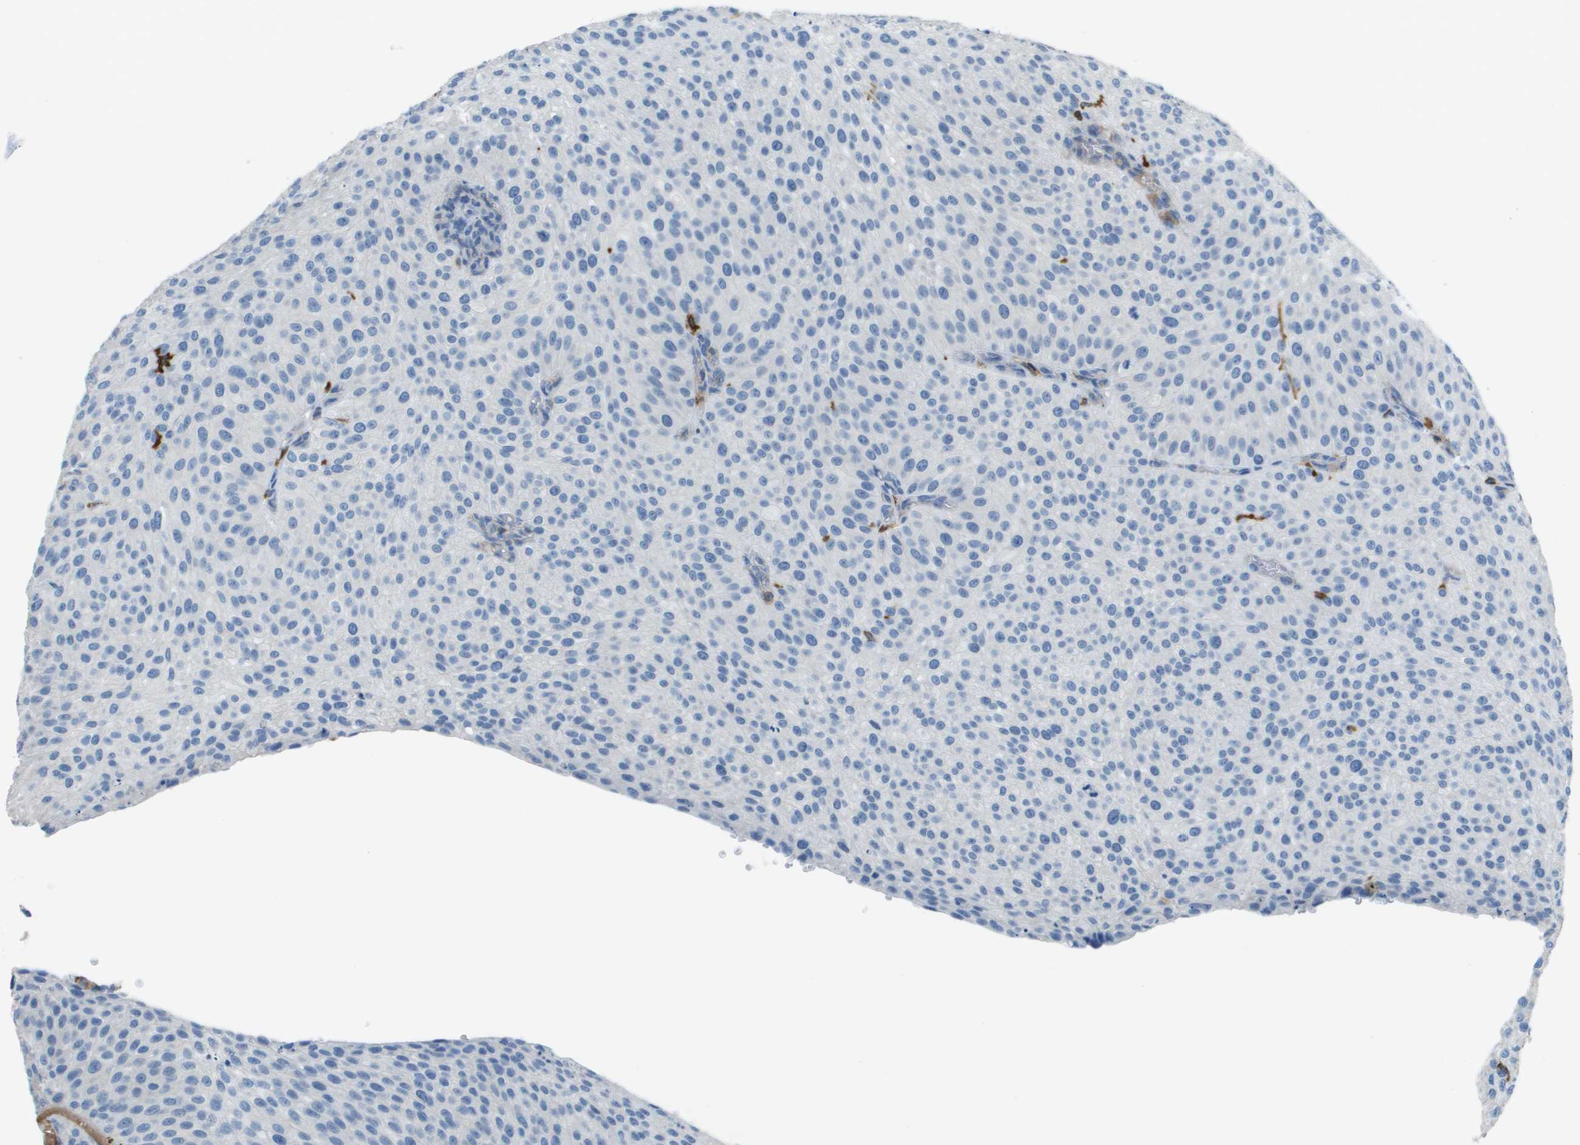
{"staining": {"intensity": "negative", "quantity": "none", "location": "none"}, "tissue": "urothelial cancer", "cell_type": "Tumor cells", "image_type": "cancer", "snomed": [{"axis": "morphology", "description": "Urothelial carcinoma, Low grade"}, {"axis": "topography", "description": "Smooth muscle"}, {"axis": "topography", "description": "Urinary bladder"}], "caption": "IHC photomicrograph of neoplastic tissue: urothelial cancer stained with DAB (3,3'-diaminobenzidine) exhibits no significant protein expression in tumor cells.", "gene": "APBB1IP", "patient": {"sex": "male", "age": 60}}